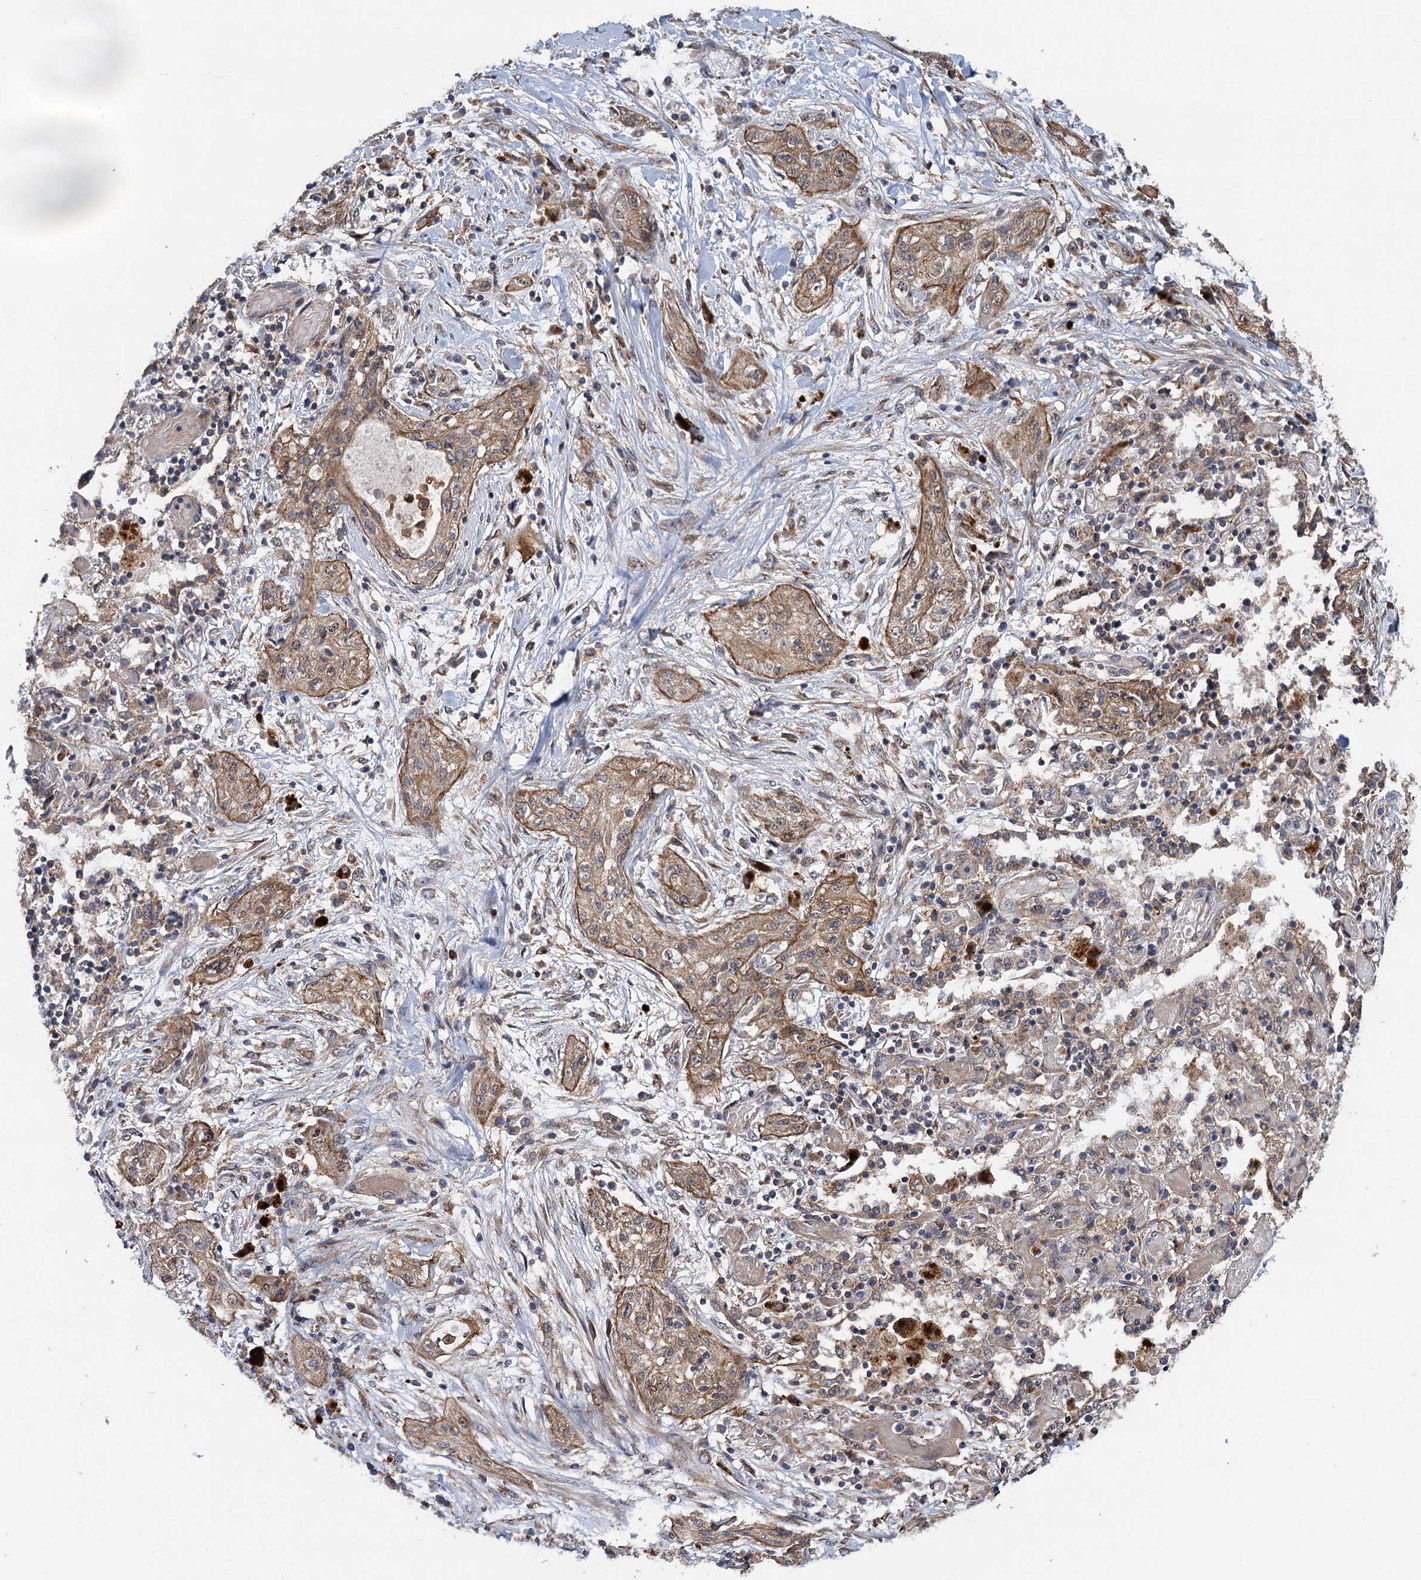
{"staining": {"intensity": "weak", "quantity": ">75%", "location": "cytoplasmic/membranous"}, "tissue": "lung cancer", "cell_type": "Tumor cells", "image_type": "cancer", "snomed": [{"axis": "morphology", "description": "Squamous cell carcinoma, NOS"}, {"axis": "topography", "description": "Lung"}], "caption": "Brown immunohistochemical staining in lung squamous cell carcinoma shows weak cytoplasmic/membranous positivity in approximately >75% of tumor cells.", "gene": "HAUS1", "patient": {"sex": "female", "age": 47}}